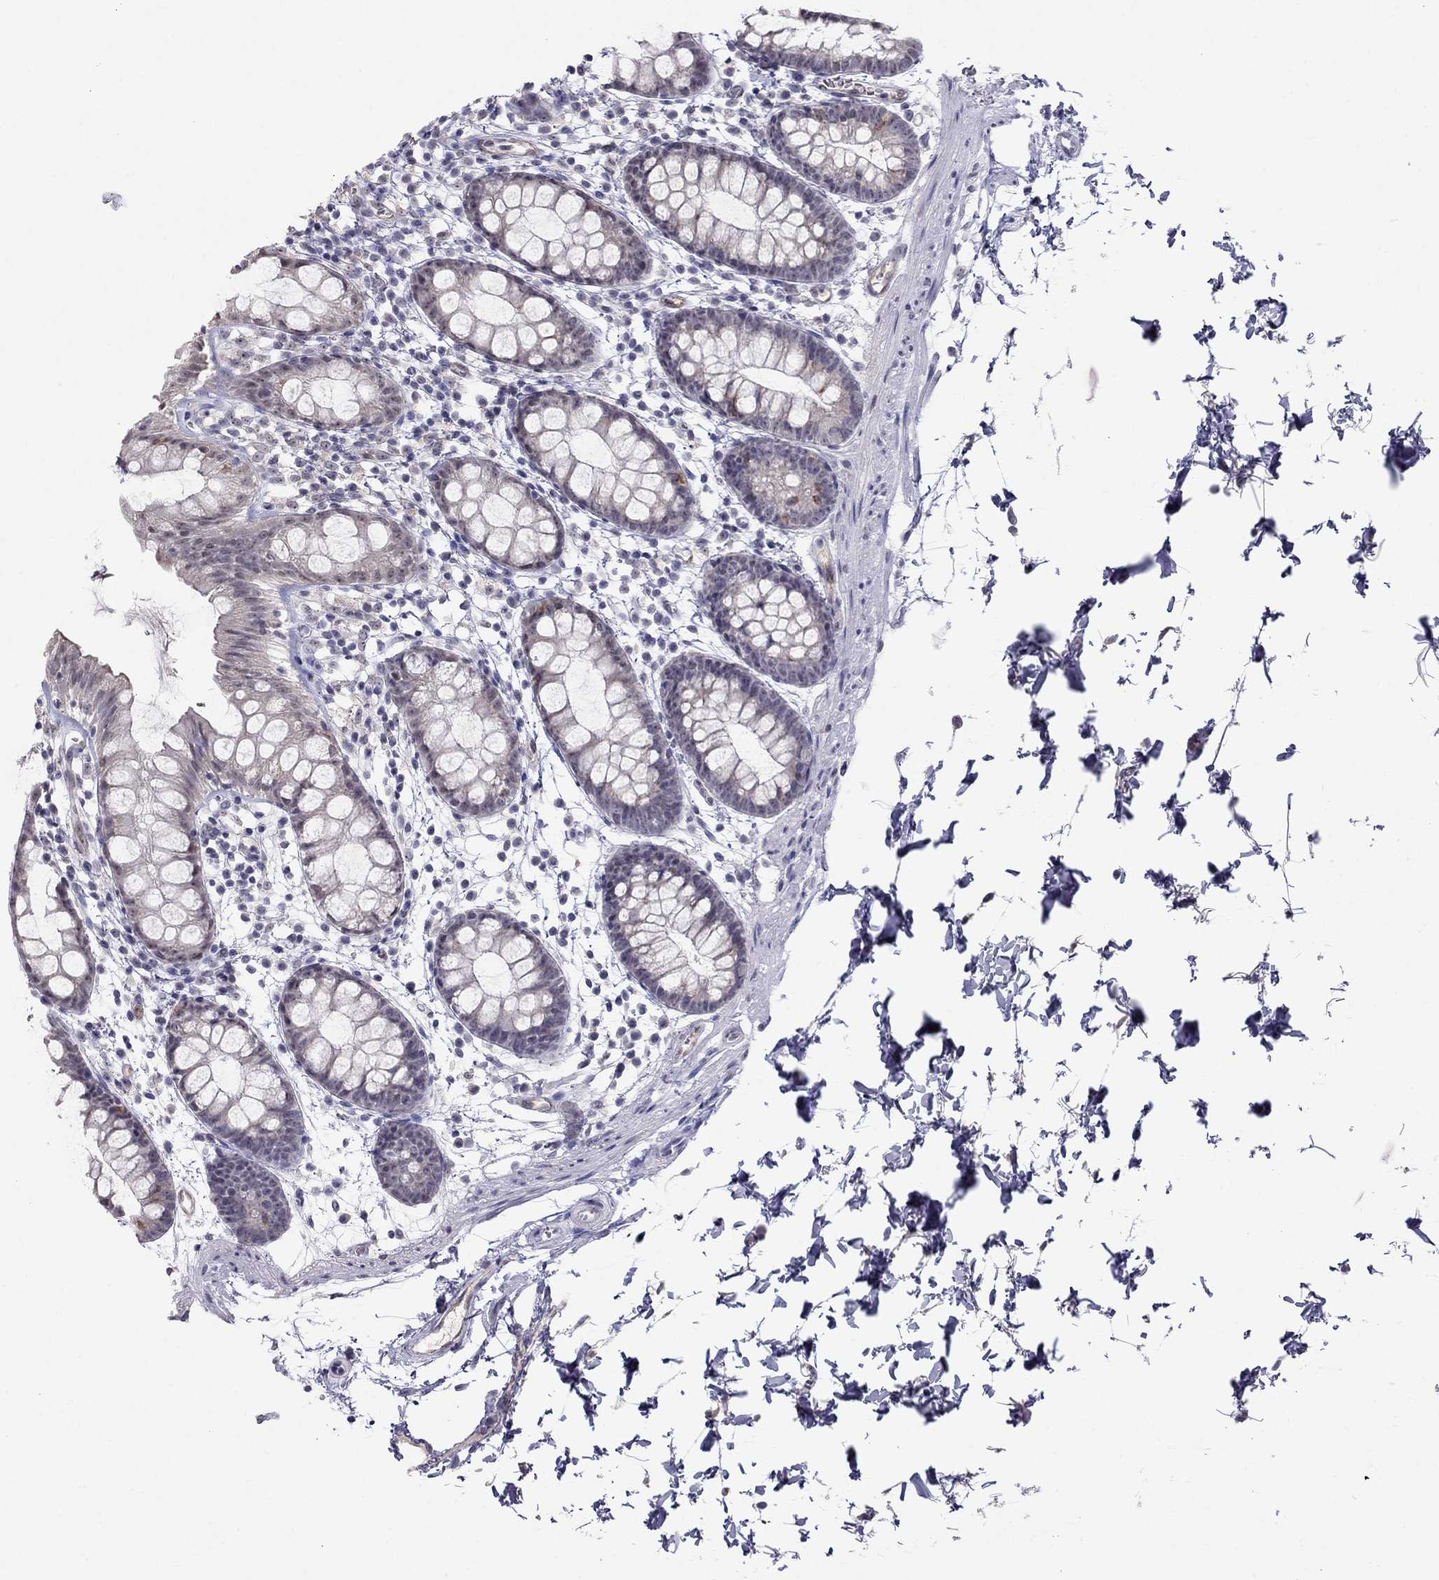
{"staining": {"intensity": "negative", "quantity": "none", "location": "none"}, "tissue": "rectum", "cell_type": "Glandular cells", "image_type": "normal", "snomed": [{"axis": "morphology", "description": "Normal tissue, NOS"}, {"axis": "topography", "description": "Rectum"}], "caption": "Photomicrograph shows no significant protein positivity in glandular cells of unremarkable rectum.", "gene": "MYO3B", "patient": {"sex": "male", "age": 57}}